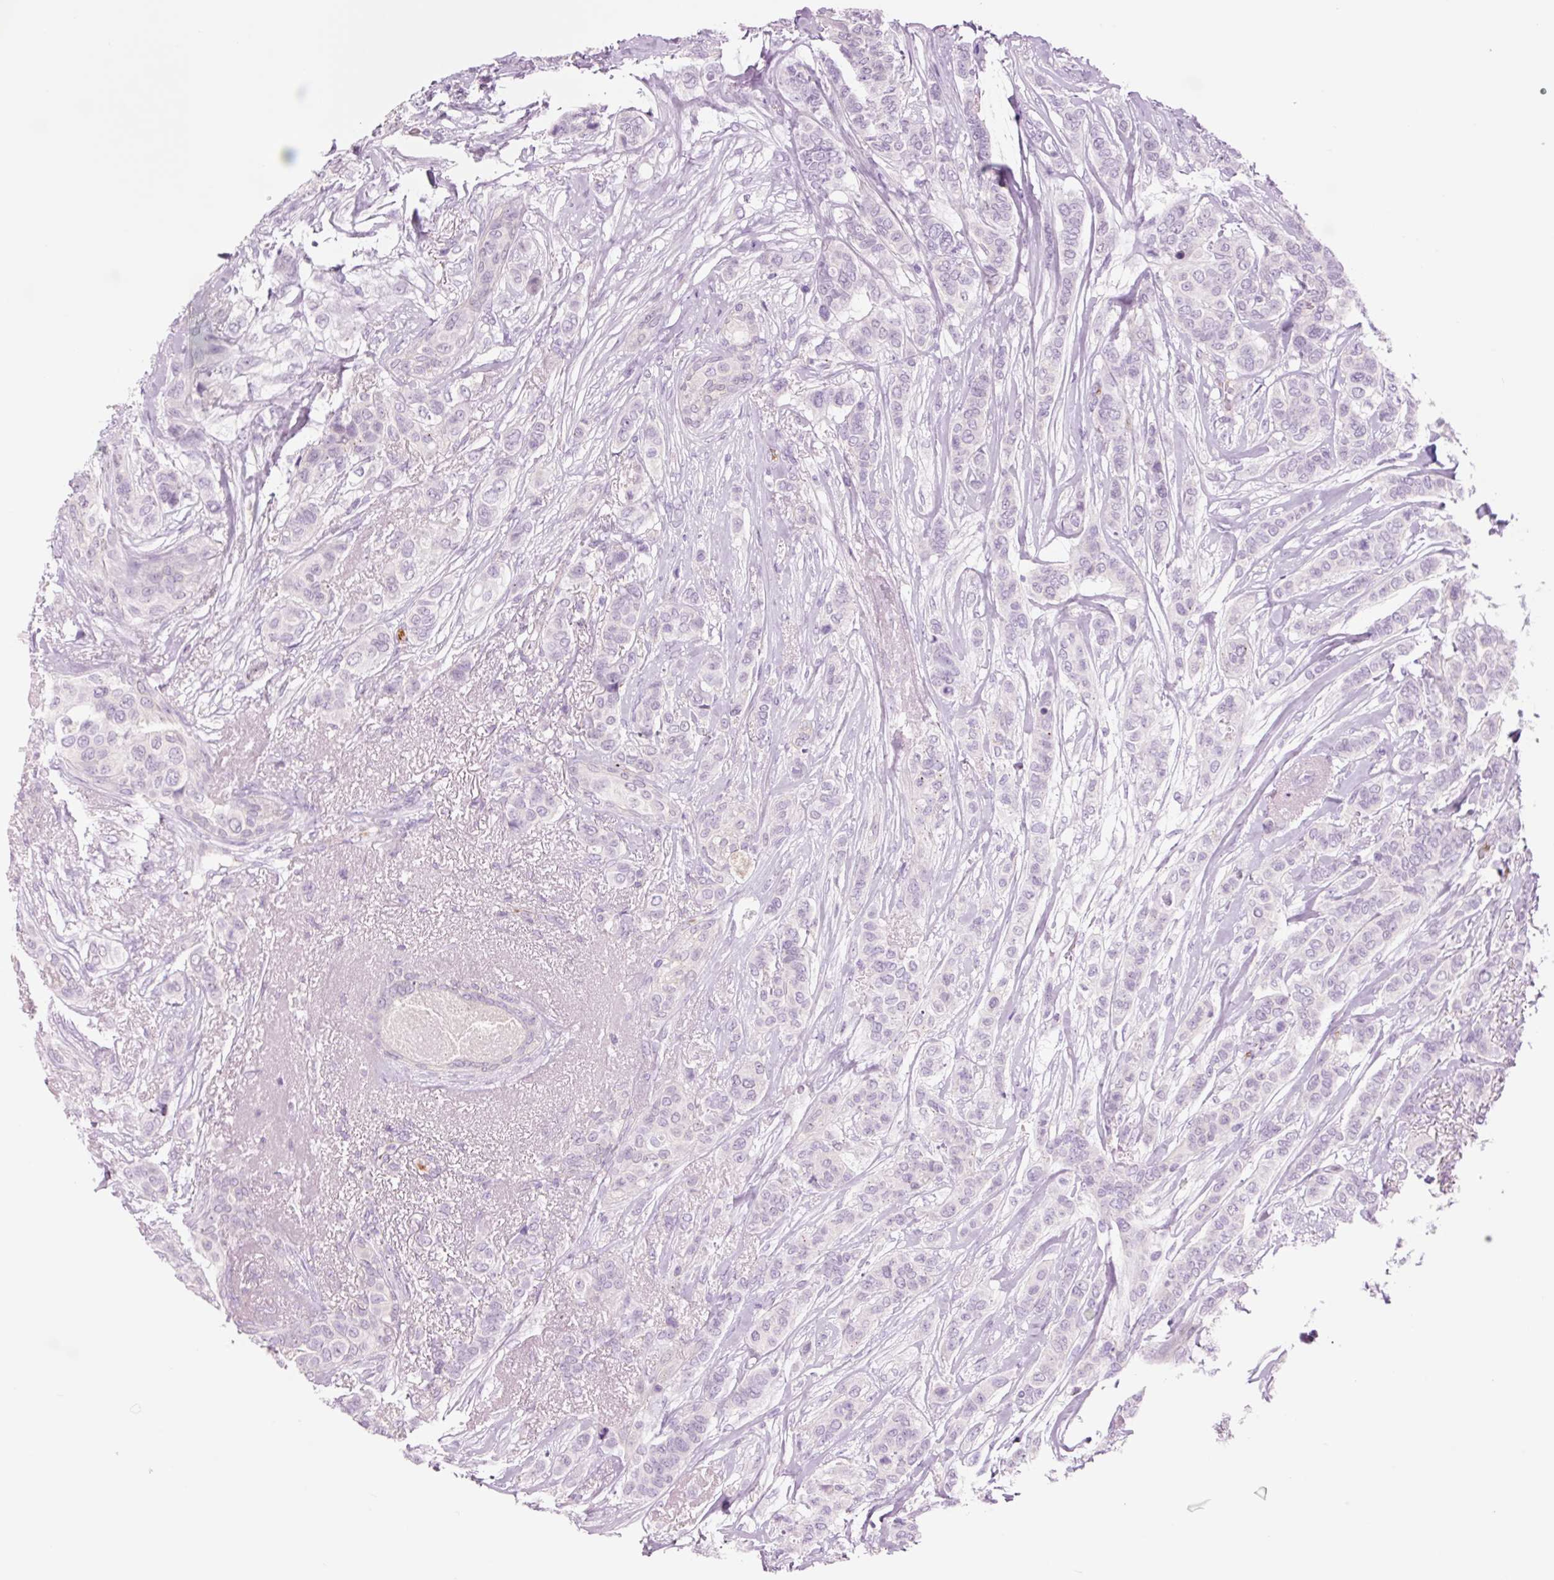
{"staining": {"intensity": "negative", "quantity": "none", "location": "none"}, "tissue": "breast cancer", "cell_type": "Tumor cells", "image_type": "cancer", "snomed": [{"axis": "morphology", "description": "Lobular carcinoma"}, {"axis": "topography", "description": "Breast"}], "caption": "A micrograph of breast cancer (lobular carcinoma) stained for a protein exhibits no brown staining in tumor cells.", "gene": "HSPA4L", "patient": {"sex": "female", "age": 51}}